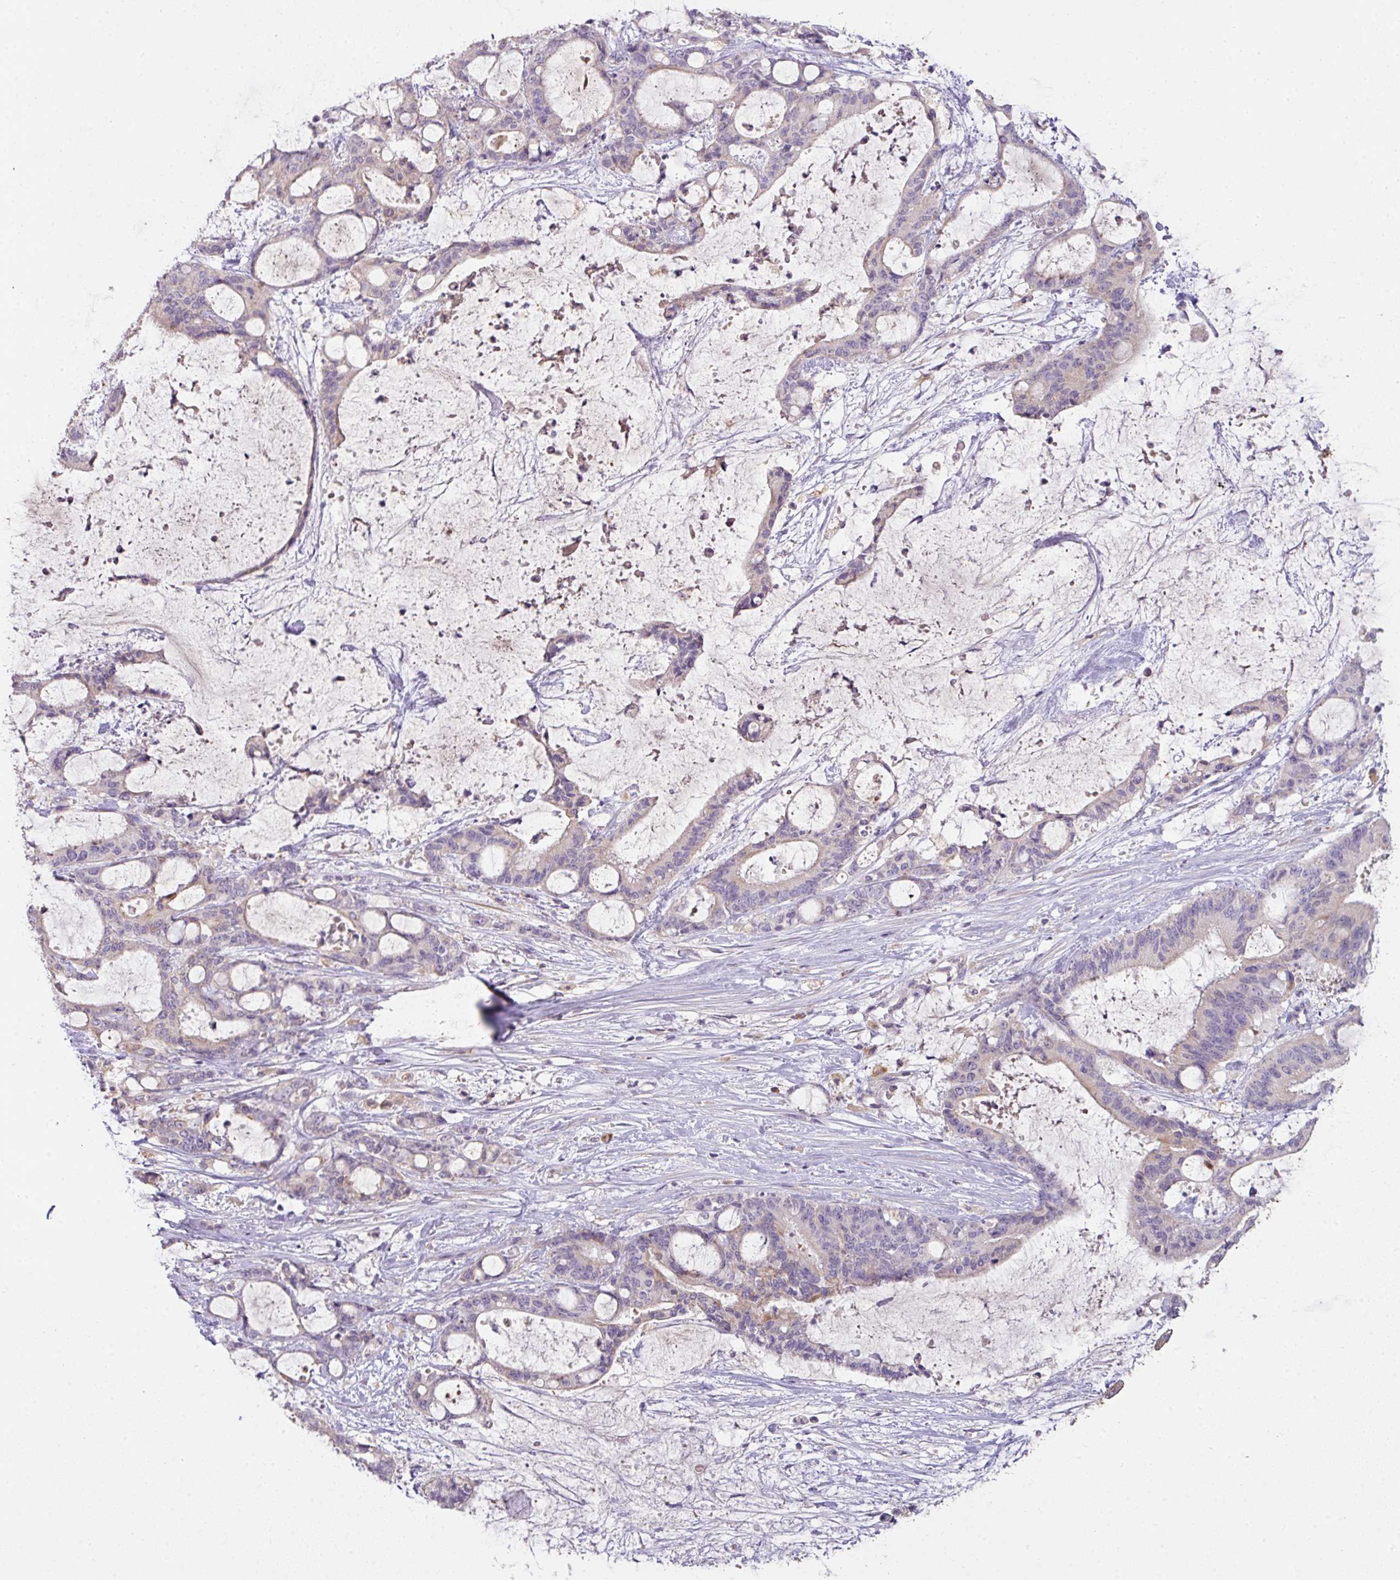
{"staining": {"intensity": "negative", "quantity": "none", "location": "none"}, "tissue": "liver cancer", "cell_type": "Tumor cells", "image_type": "cancer", "snomed": [{"axis": "morphology", "description": "Normal tissue, NOS"}, {"axis": "morphology", "description": "Cholangiocarcinoma"}, {"axis": "topography", "description": "Liver"}, {"axis": "topography", "description": "Peripheral nerve tissue"}], "caption": "IHC micrograph of human cholangiocarcinoma (liver) stained for a protein (brown), which reveals no staining in tumor cells.", "gene": "ZNF266", "patient": {"sex": "female", "age": 73}}